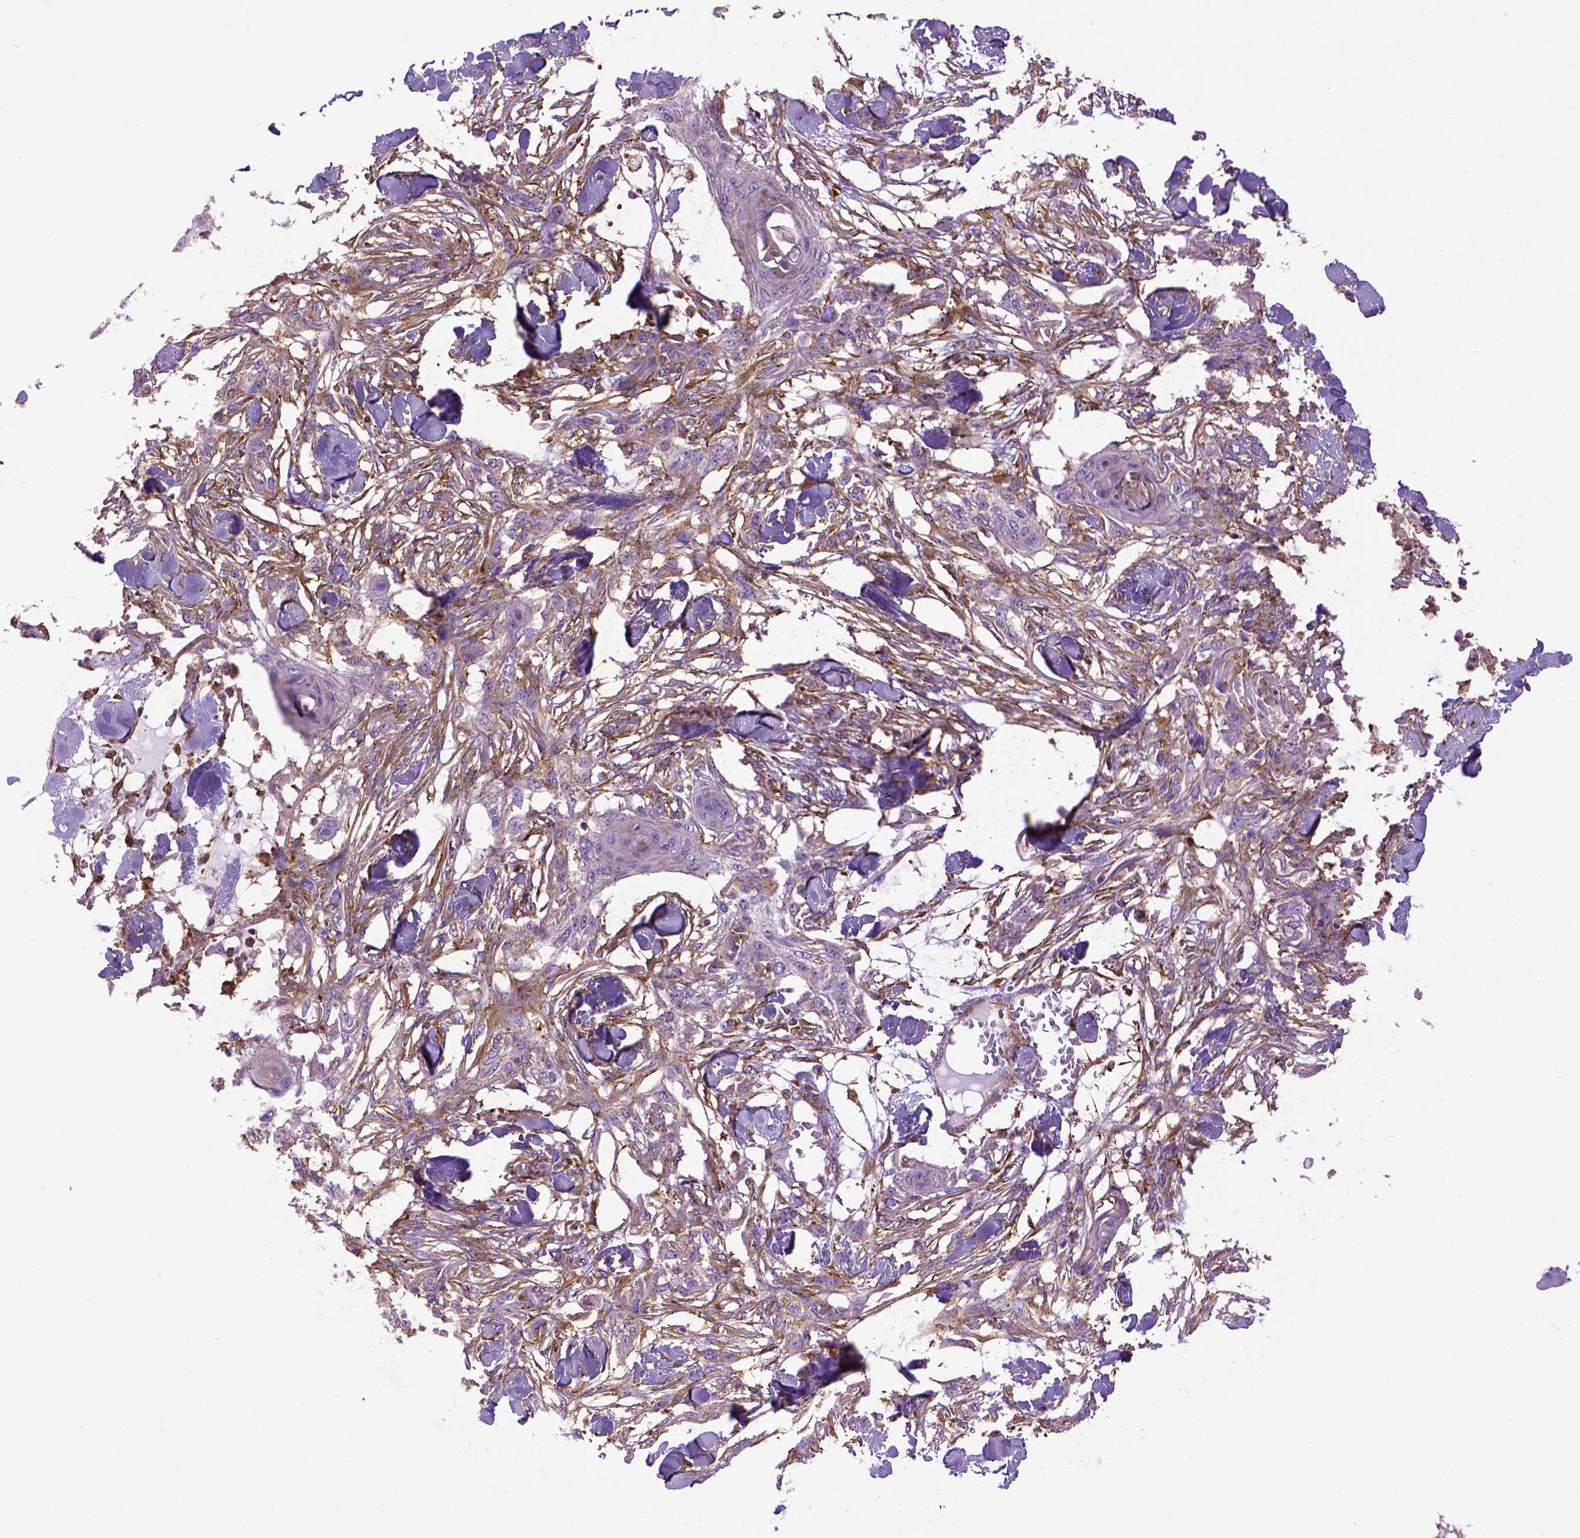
{"staining": {"intensity": "weak", "quantity": "<25%", "location": "cytoplasmic/membranous"}, "tissue": "skin cancer", "cell_type": "Tumor cells", "image_type": "cancer", "snomed": [{"axis": "morphology", "description": "Squamous cell carcinoma, NOS"}, {"axis": "topography", "description": "Skin"}], "caption": "DAB (3,3'-diaminobenzidine) immunohistochemical staining of skin cancer displays no significant expression in tumor cells.", "gene": "MVP", "patient": {"sex": "female", "age": 59}}